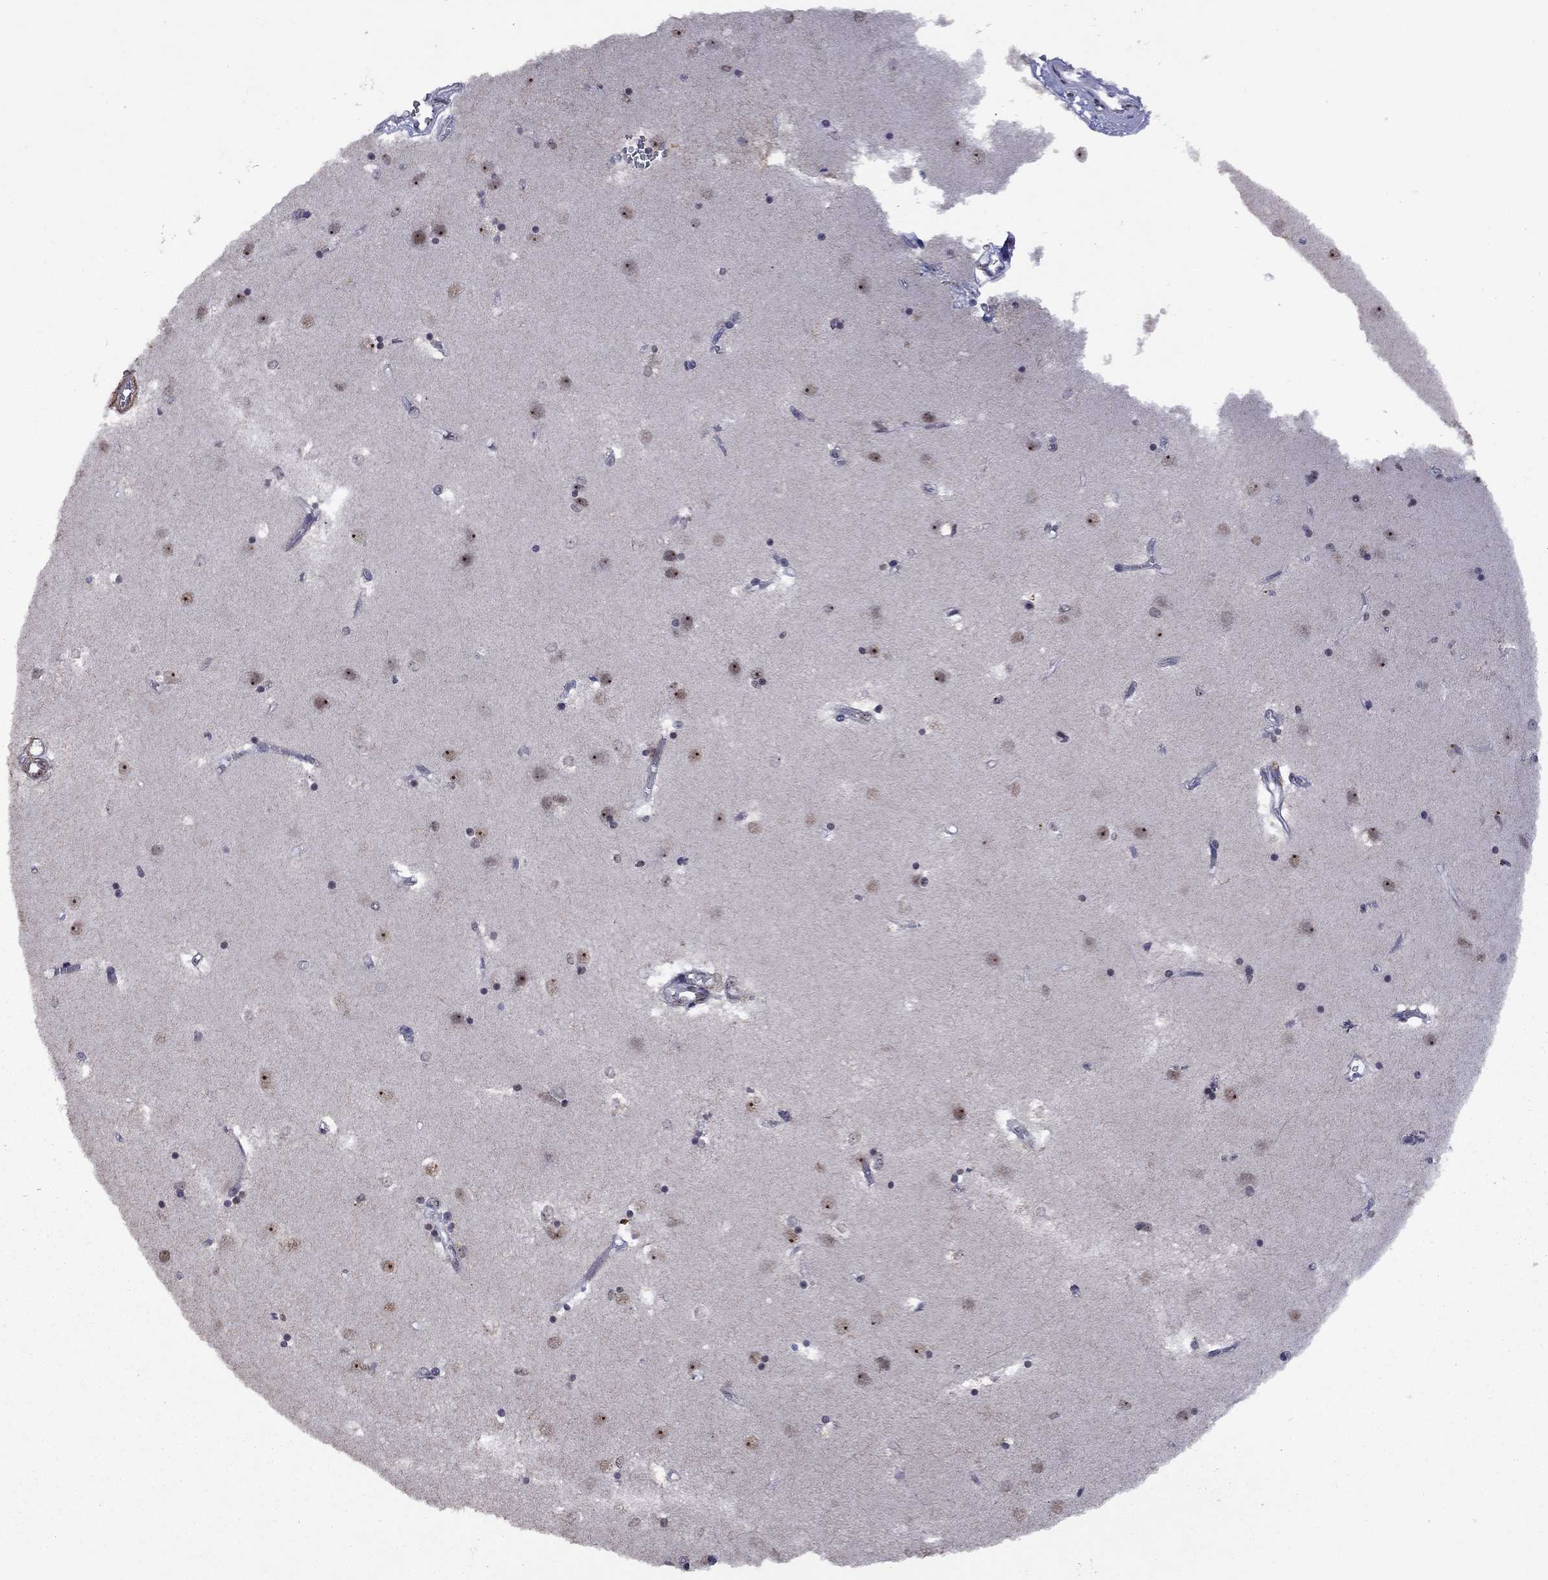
{"staining": {"intensity": "moderate", "quantity": "<25%", "location": "nuclear"}, "tissue": "caudate", "cell_type": "Glial cells", "image_type": "normal", "snomed": [{"axis": "morphology", "description": "Normal tissue, NOS"}, {"axis": "topography", "description": "Lateral ventricle wall"}], "caption": "The photomicrograph displays immunohistochemical staining of normal caudate. There is moderate nuclear staining is appreciated in about <25% of glial cells.", "gene": "SPOUT1", "patient": {"sex": "male", "age": 54}}